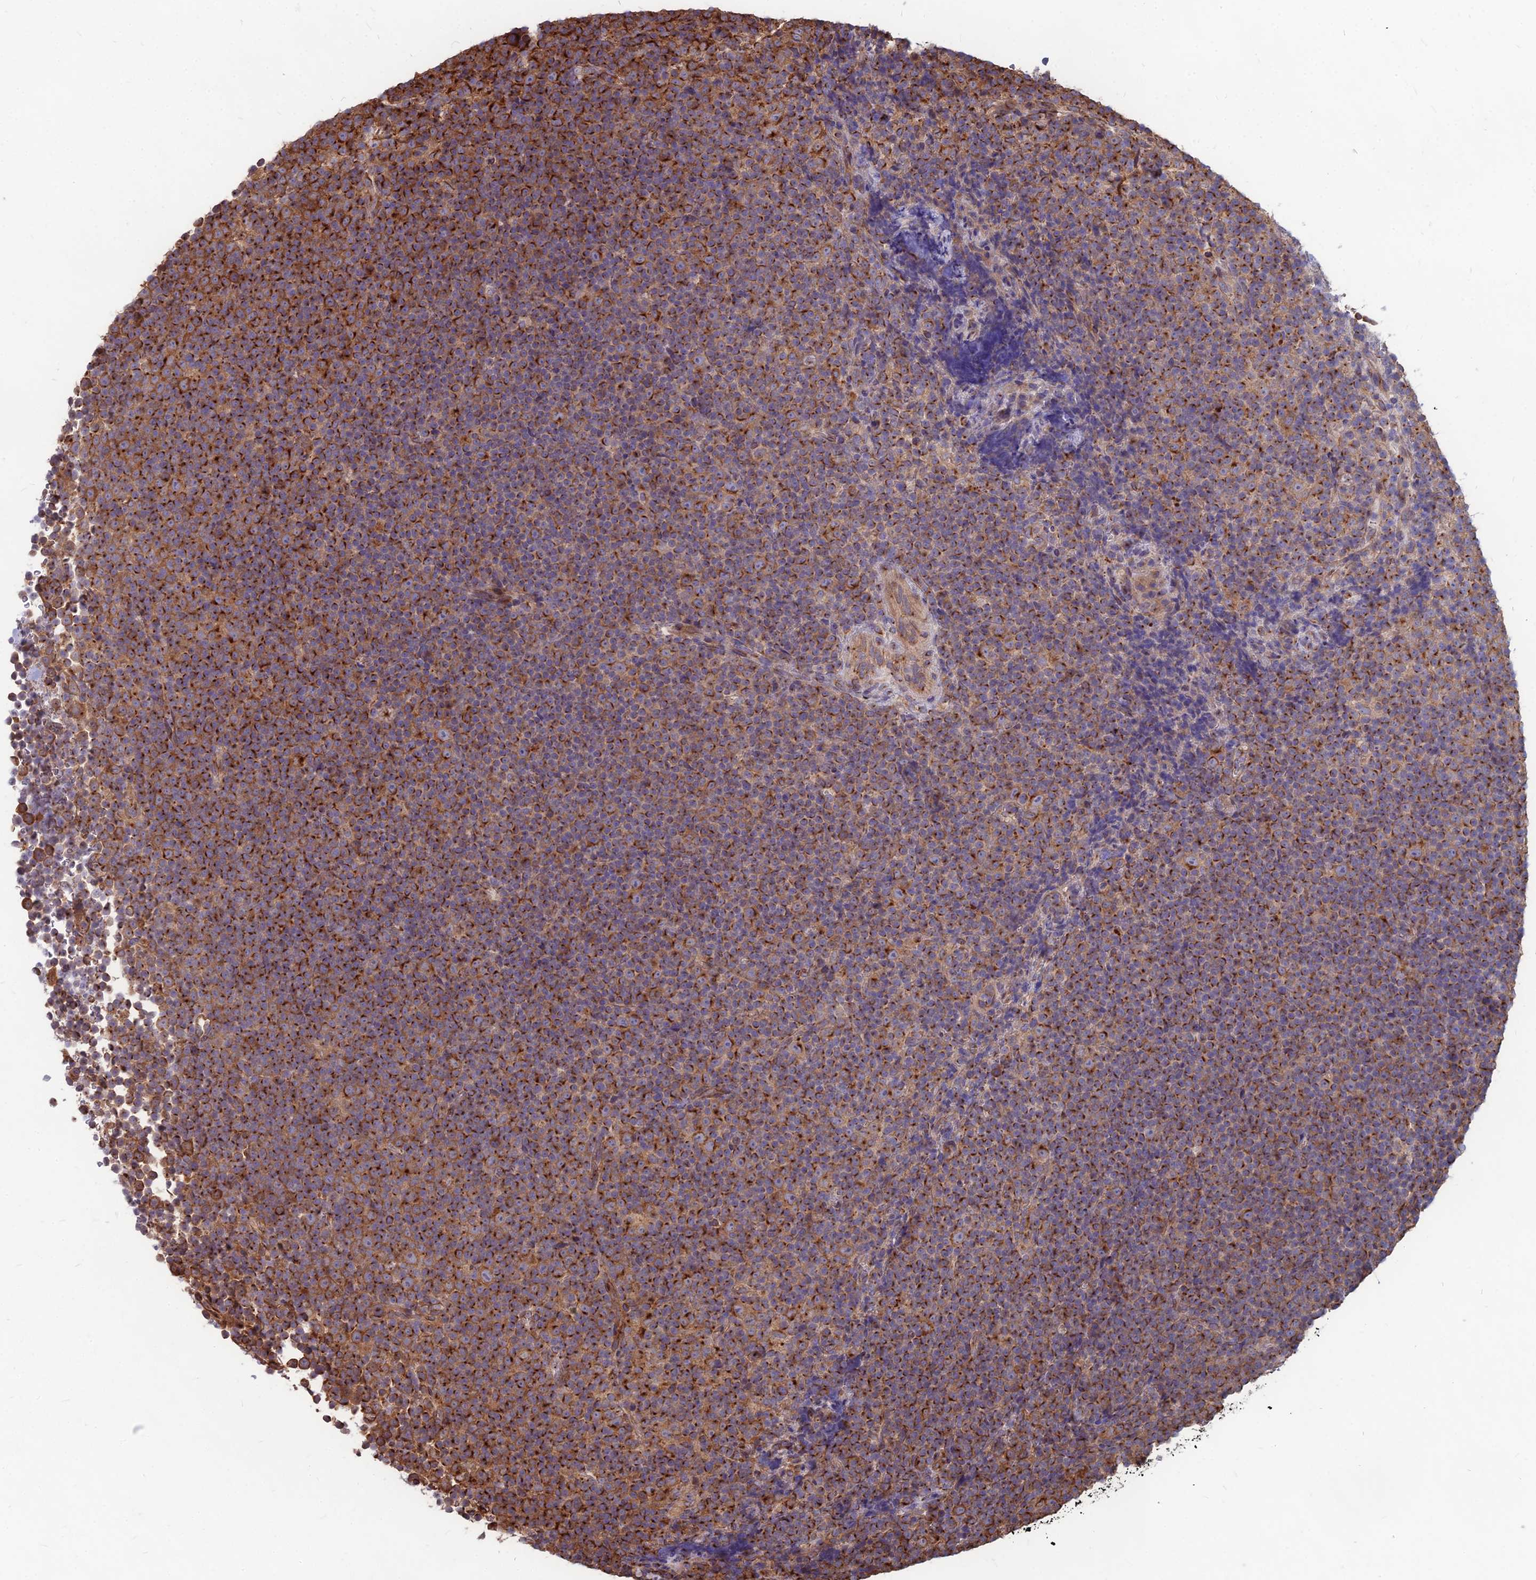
{"staining": {"intensity": "strong", "quantity": "25%-75%", "location": "cytoplasmic/membranous"}, "tissue": "lymphoma", "cell_type": "Tumor cells", "image_type": "cancer", "snomed": [{"axis": "morphology", "description": "Malignant lymphoma, non-Hodgkin's type, Low grade"}, {"axis": "topography", "description": "Lymph node"}], "caption": "About 25%-75% of tumor cells in human lymphoma exhibit strong cytoplasmic/membranous protein staining as visualized by brown immunohistochemical staining.", "gene": "LSM6", "patient": {"sex": "female", "age": 67}}